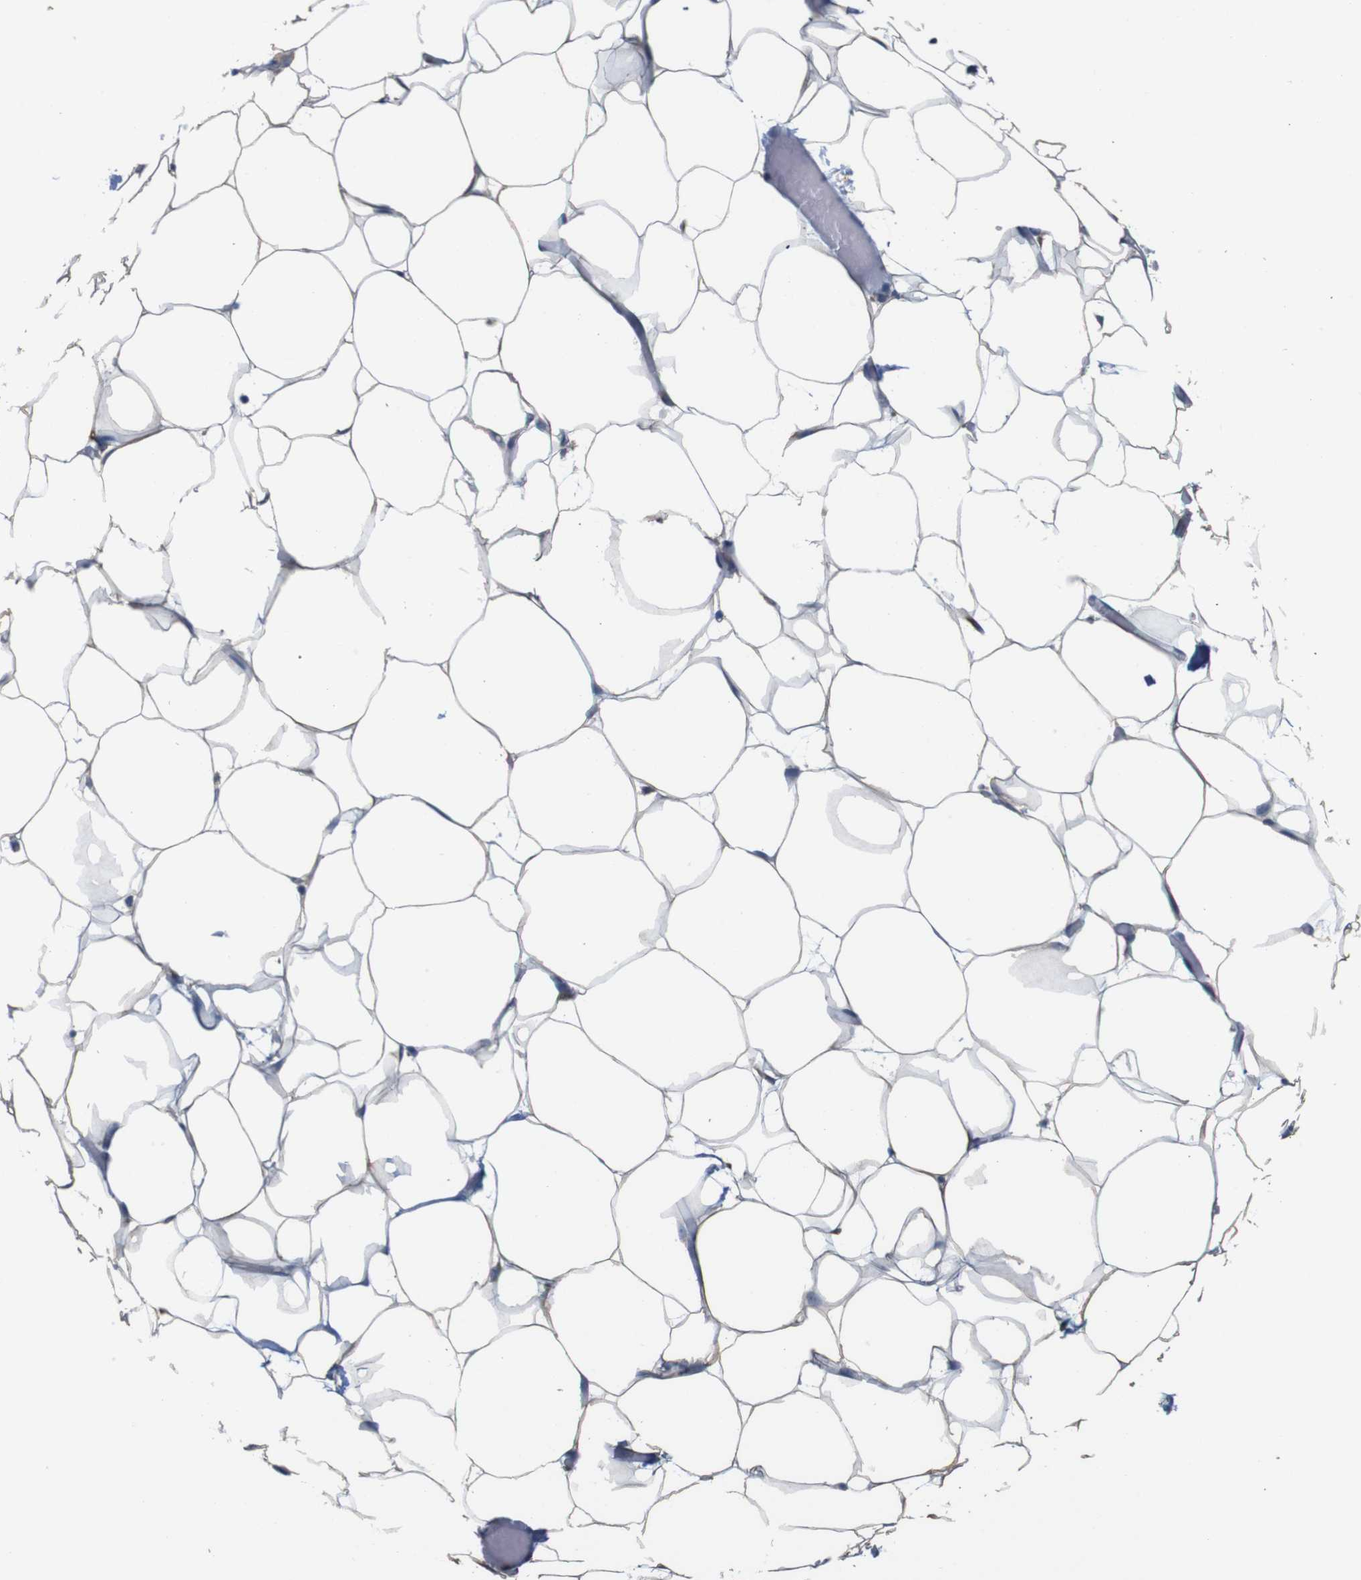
{"staining": {"intensity": "weak", "quantity": "25%-75%", "location": "cytoplasmic/membranous"}, "tissue": "adipose tissue", "cell_type": "Adipocytes", "image_type": "normal", "snomed": [{"axis": "morphology", "description": "Normal tissue, NOS"}, {"axis": "topography", "description": "Breast"}, {"axis": "topography", "description": "Adipose tissue"}], "caption": "Immunohistochemistry micrograph of normal adipose tissue: human adipose tissue stained using immunohistochemistry (IHC) demonstrates low levels of weak protein expression localized specifically in the cytoplasmic/membranous of adipocytes, appearing as a cytoplasmic/membranous brown color.", "gene": "PTPRR", "patient": {"sex": "female", "age": 25}}